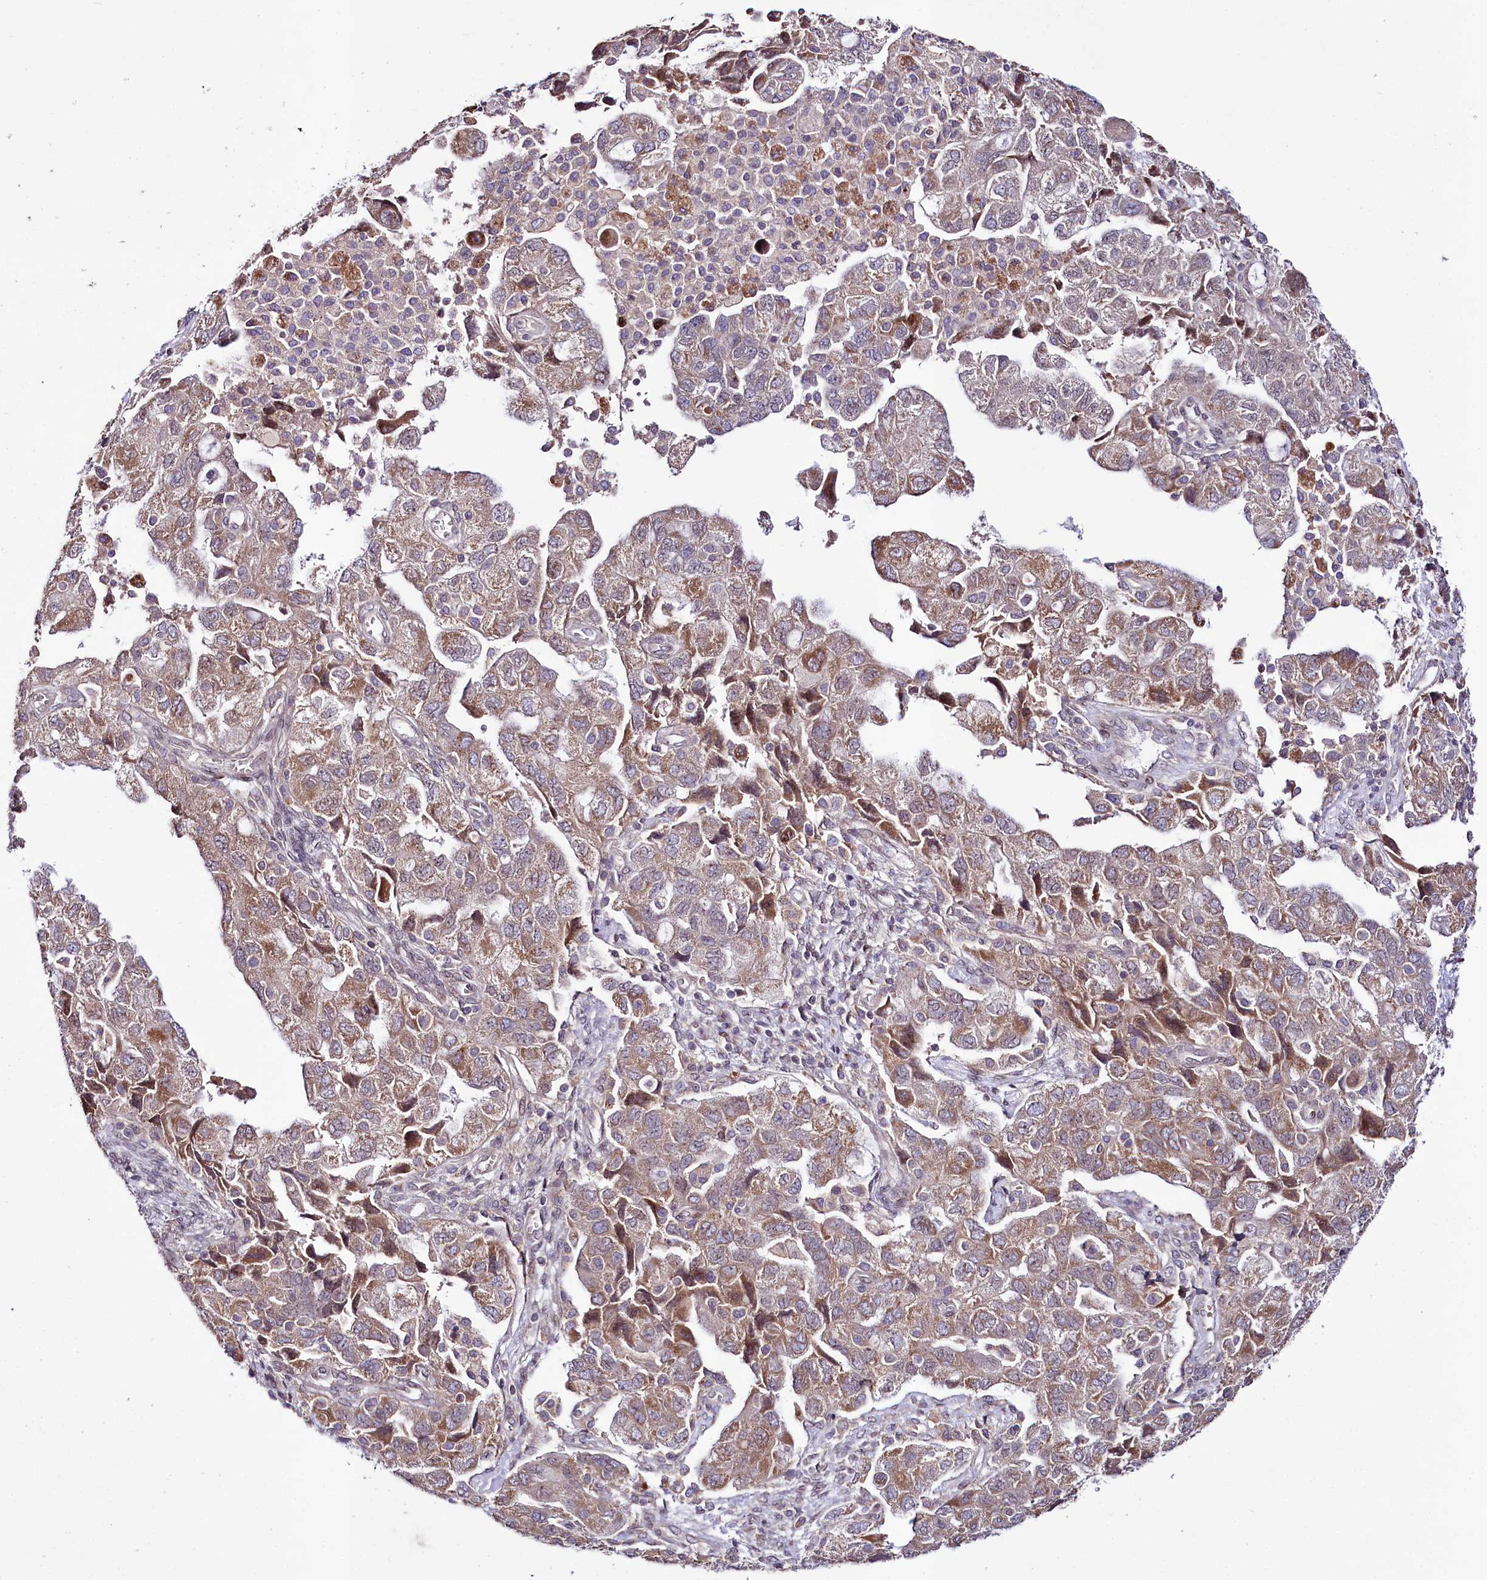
{"staining": {"intensity": "moderate", "quantity": ">75%", "location": "cytoplasmic/membranous"}, "tissue": "ovarian cancer", "cell_type": "Tumor cells", "image_type": "cancer", "snomed": [{"axis": "morphology", "description": "Carcinoma, NOS"}, {"axis": "morphology", "description": "Cystadenocarcinoma, serous, NOS"}, {"axis": "topography", "description": "Ovary"}], "caption": "Immunohistochemical staining of human ovarian serous cystadenocarcinoma shows medium levels of moderate cytoplasmic/membranous staining in about >75% of tumor cells. (DAB (3,3'-diaminobenzidine) IHC, brown staining for protein, blue staining for nuclei).", "gene": "ZNF226", "patient": {"sex": "female", "age": 69}}